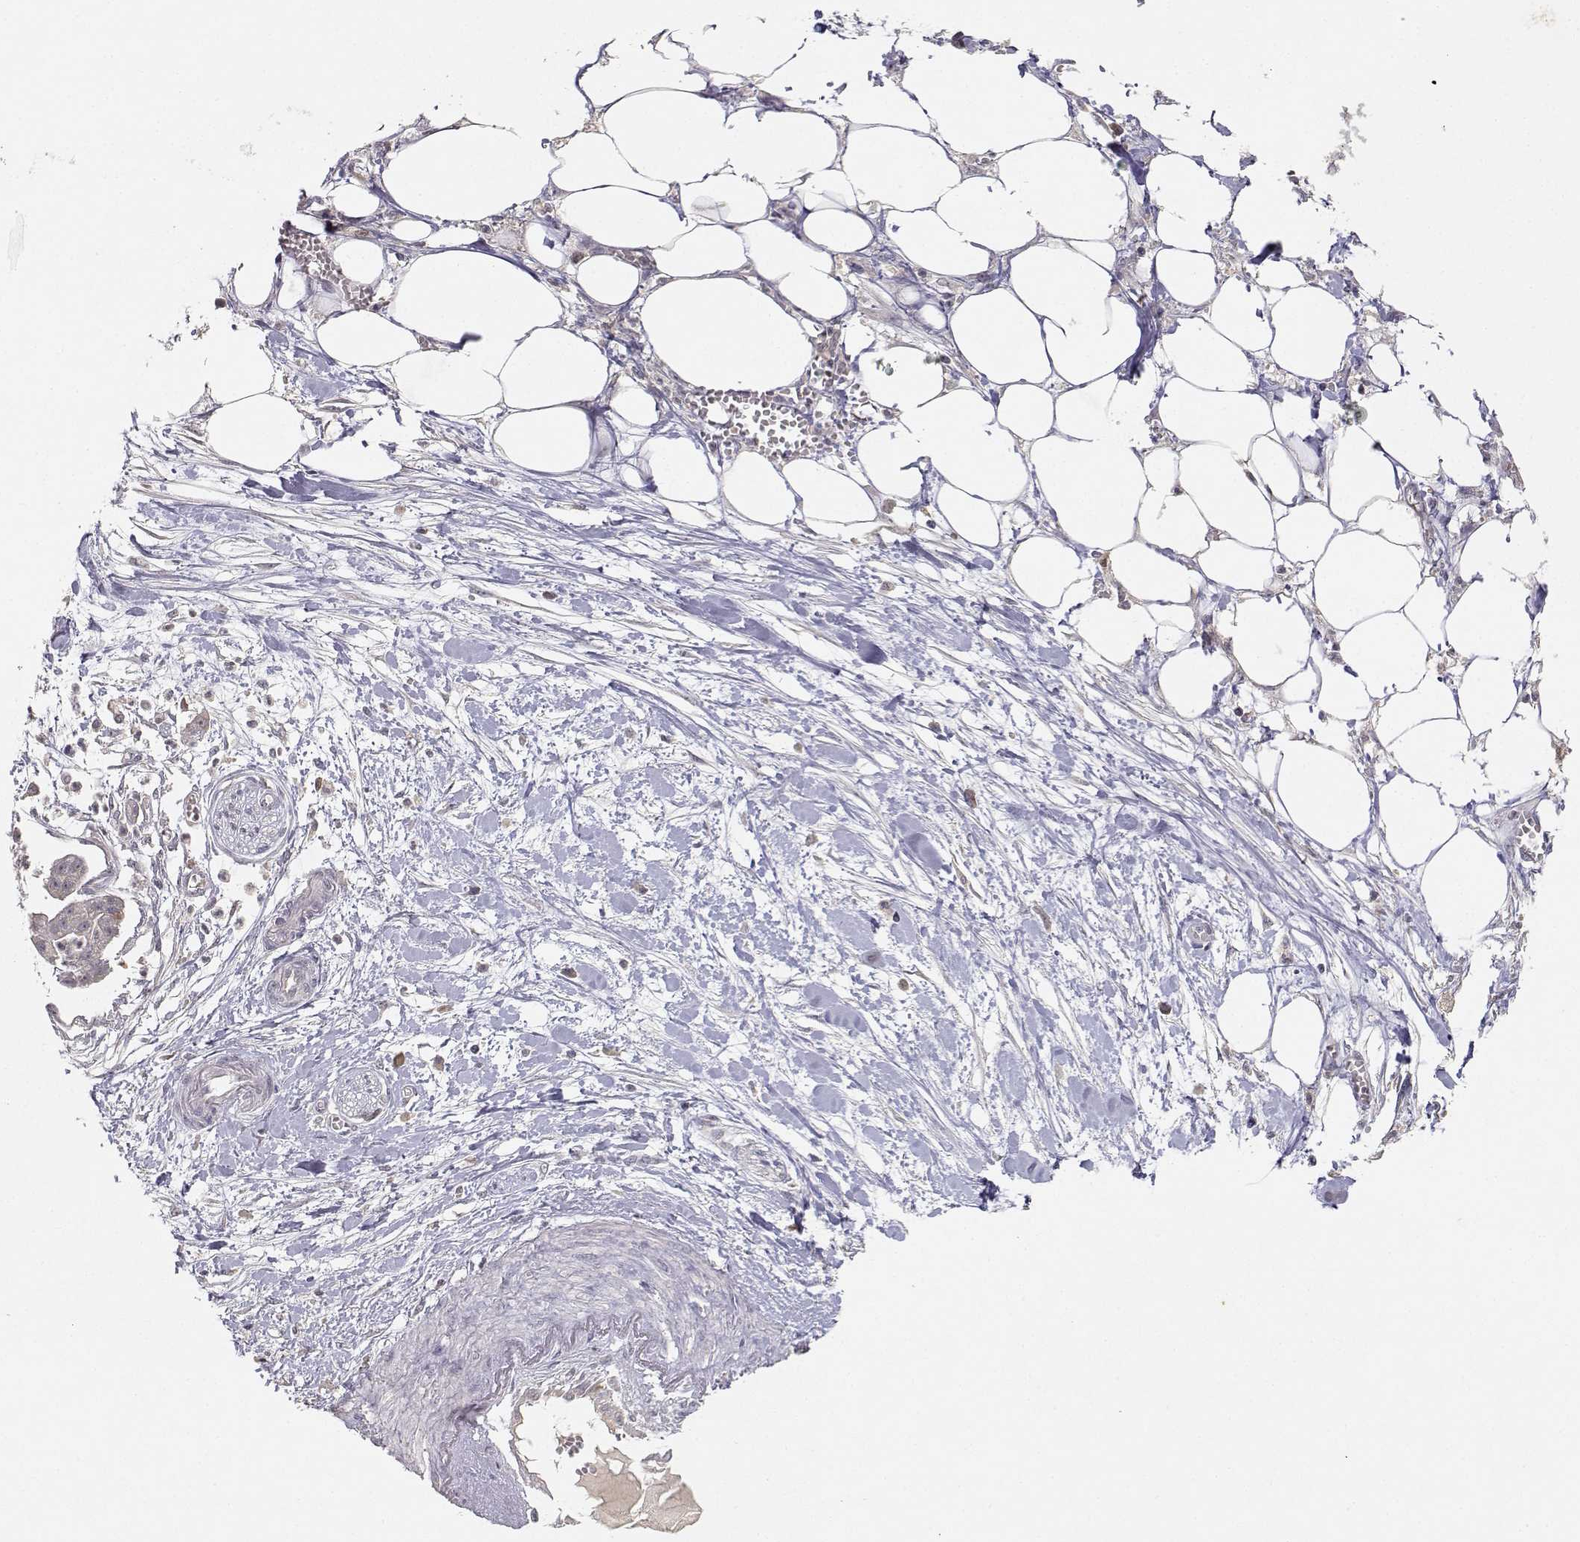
{"staining": {"intensity": "moderate", "quantity": "<25%", "location": "nuclear"}, "tissue": "pancreatic cancer", "cell_type": "Tumor cells", "image_type": "cancer", "snomed": [{"axis": "morphology", "description": "Normal tissue, NOS"}, {"axis": "morphology", "description": "Adenocarcinoma, NOS"}, {"axis": "topography", "description": "Lymph node"}, {"axis": "topography", "description": "Pancreas"}], "caption": "An image of human pancreatic cancer (adenocarcinoma) stained for a protein displays moderate nuclear brown staining in tumor cells.", "gene": "RAD51", "patient": {"sex": "female", "age": 58}}